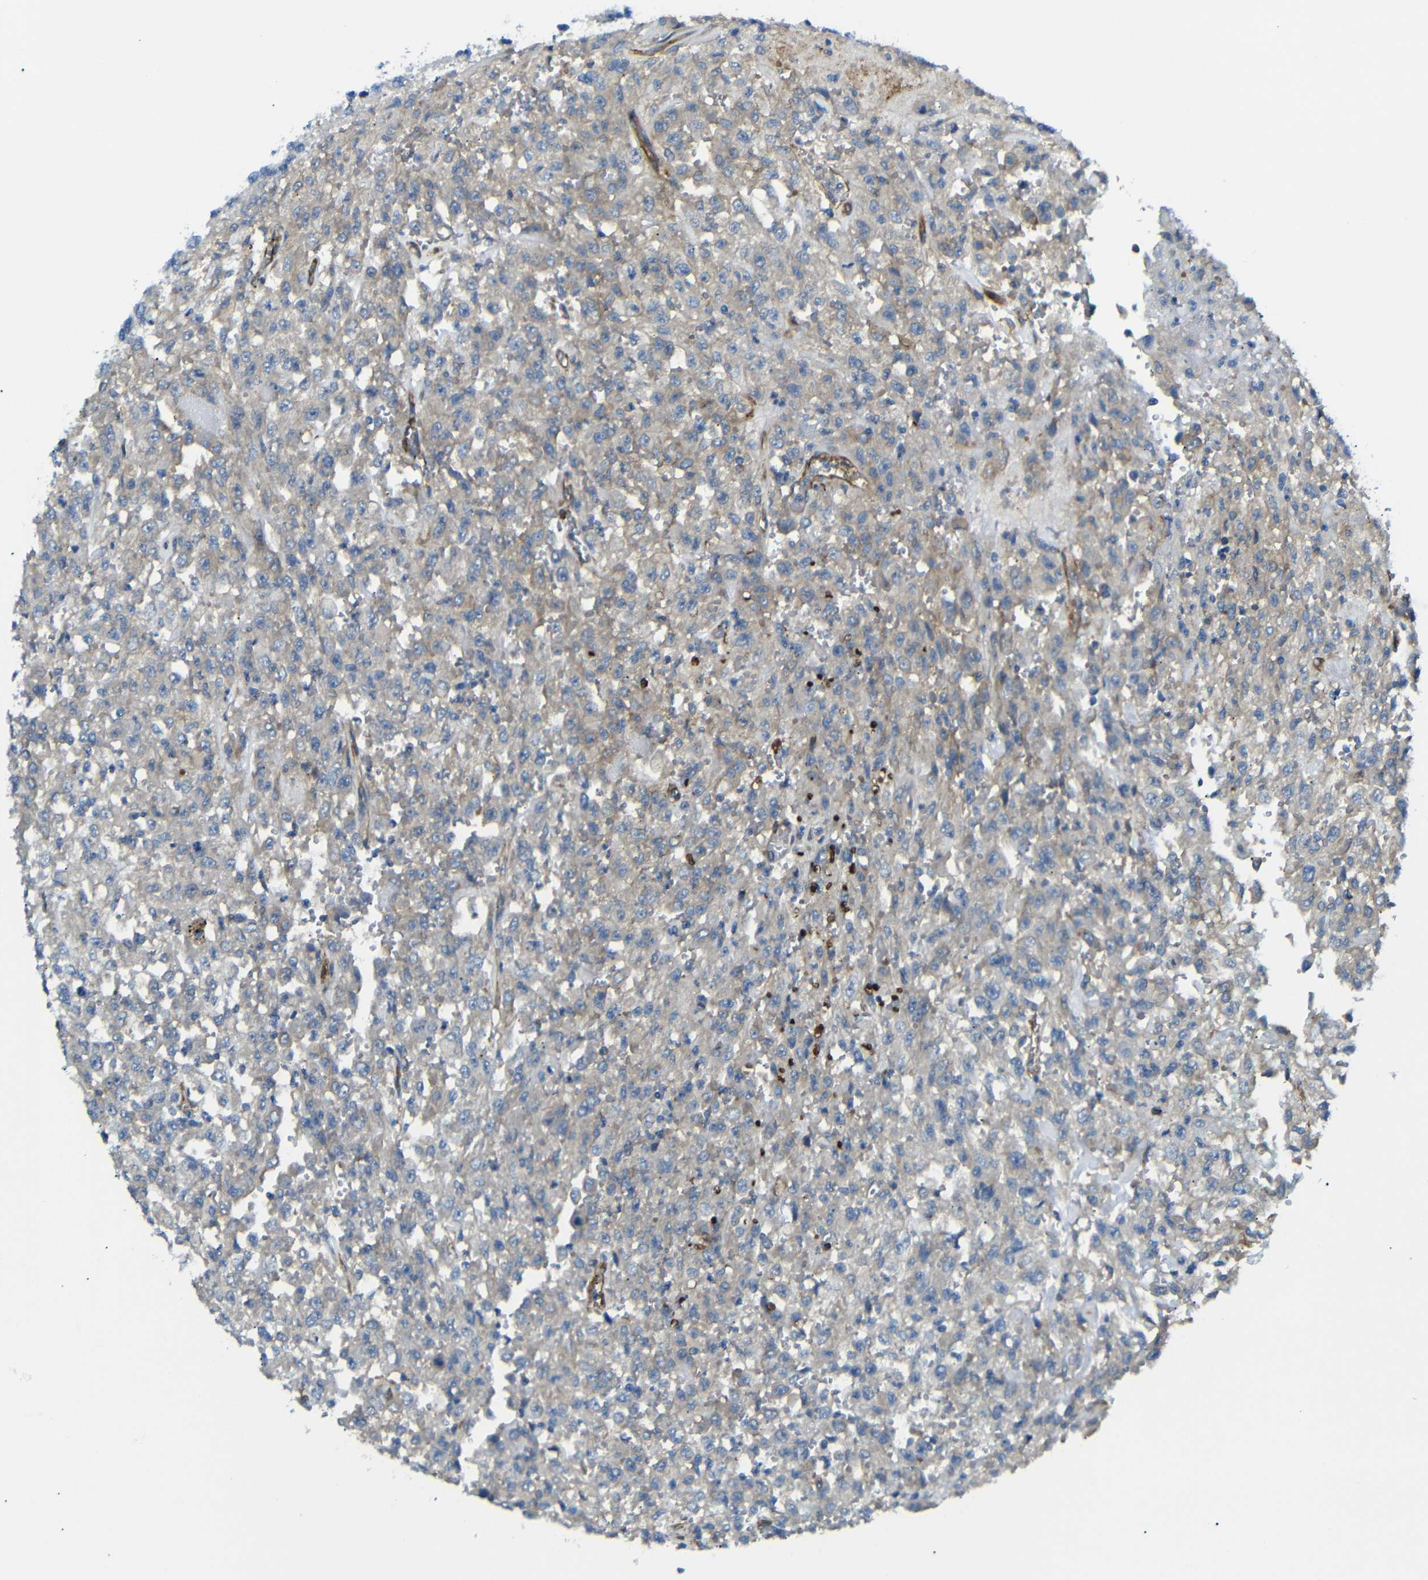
{"staining": {"intensity": "weak", "quantity": "25%-75%", "location": "cytoplasmic/membranous"}, "tissue": "urothelial cancer", "cell_type": "Tumor cells", "image_type": "cancer", "snomed": [{"axis": "morphology", "description": "Urothelial carcinoma, High grade"}, {"axis": "topography", "description": "Urinary bladder"}], "caption": "Weak cytoplasmic/membranous expression for a protein is identified in about 25%-75% of tumor cells of high-grade urothelial carcinoma using immunohistochemistry.", "gene": "MYO1B", "patient": {"sex": "male", "age": 46}}